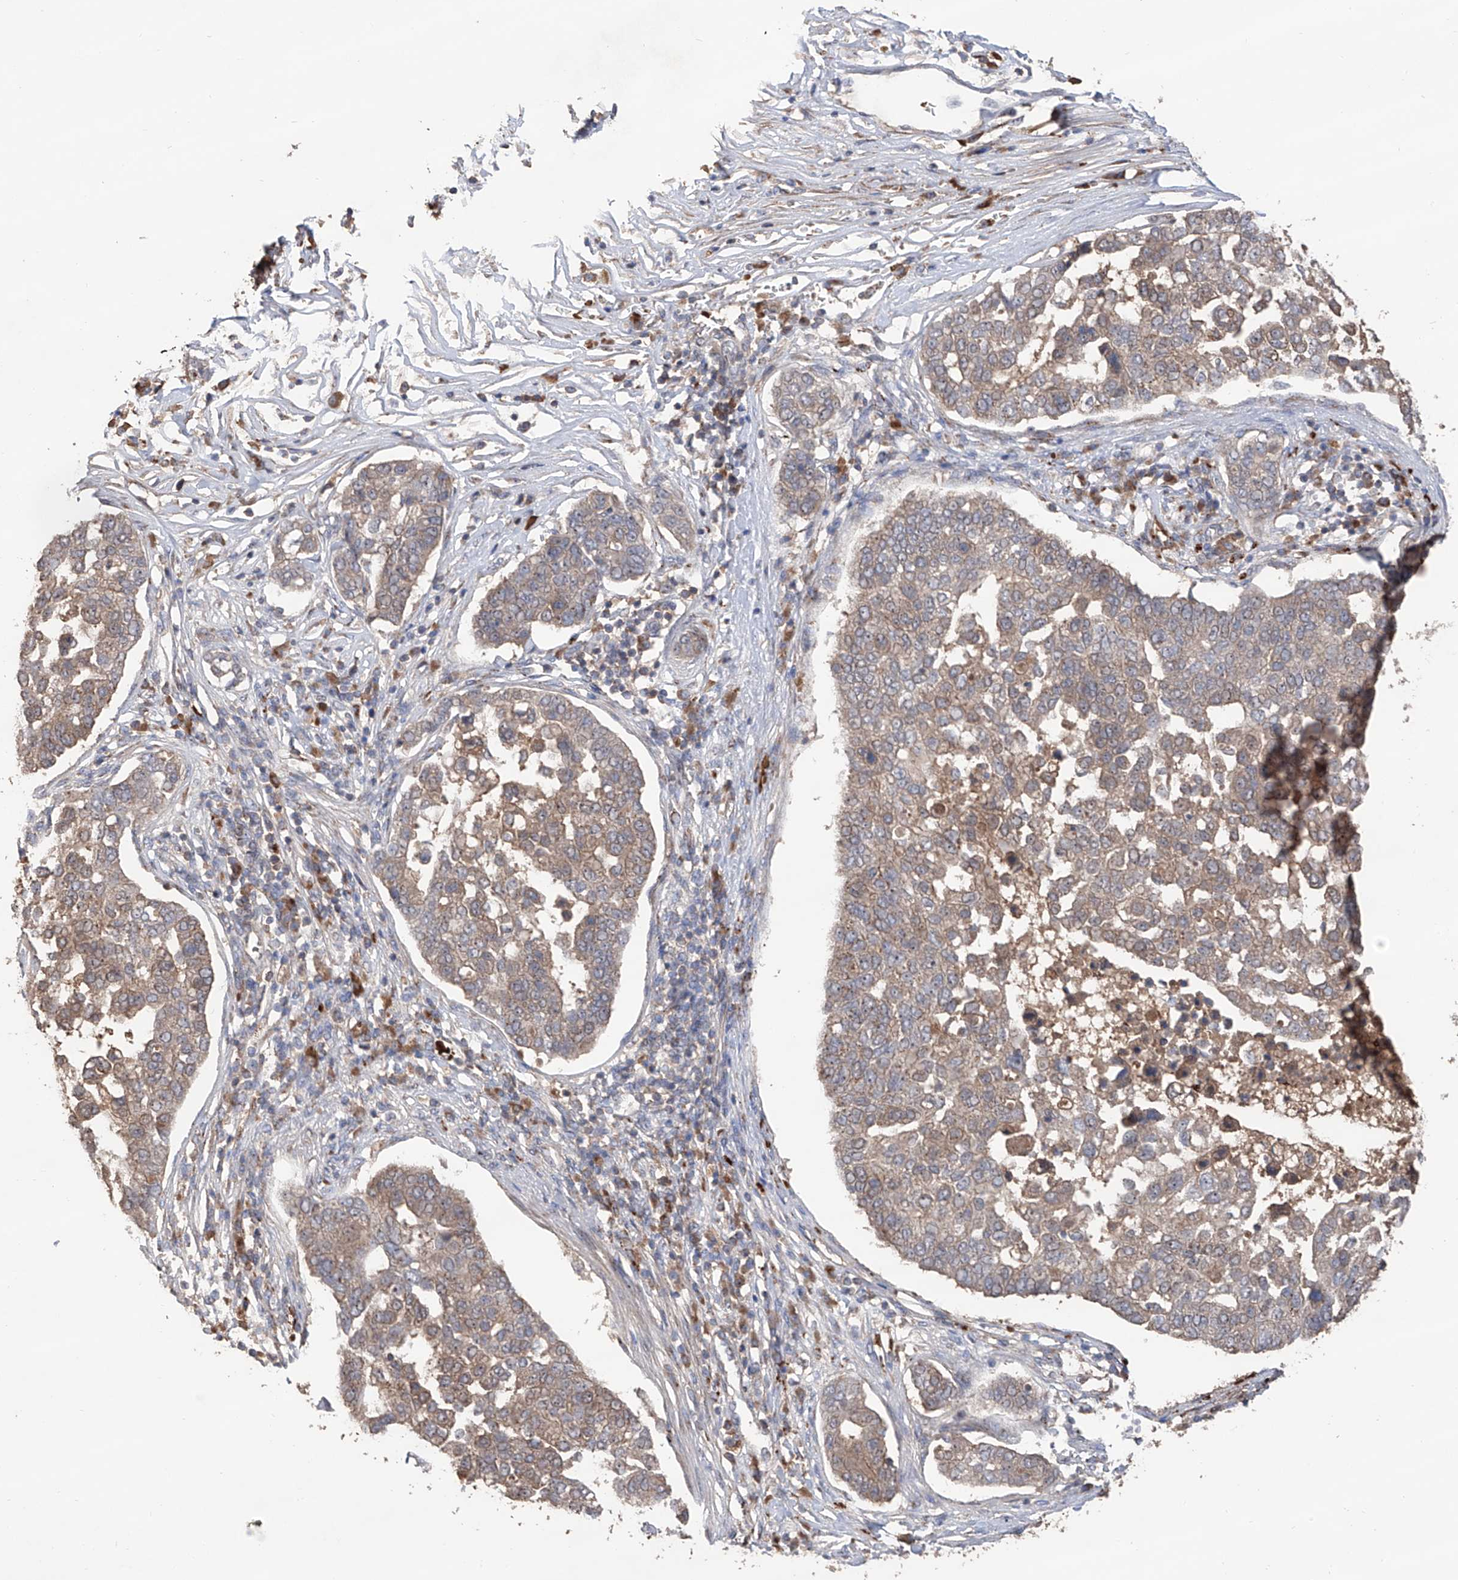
{"staining": {"intensity": "moderate", "quantity": ">75%", "location": "cytoplasmic/membranous"}, "tissue": "pancreatic cancer", "cell_type": "Tumor cells", "image_type": "cancer", "snomed": [{"axis": "morphology", "description": "Adenocarcinoma, NOS"}, {"axis": "topography", "description": "Pancreas"}], "caption": "The immunohistochemical stain labels moderate cytoplasmic/membranous expression in tumor cells of pancreatic cancer tissue. Using DAB (brown) and hematoxylin (blue) stains, captured at high magnification using brightfield microscopy.", "gene": "EDN1", "patient": {"sex": "female", "age": 61}}